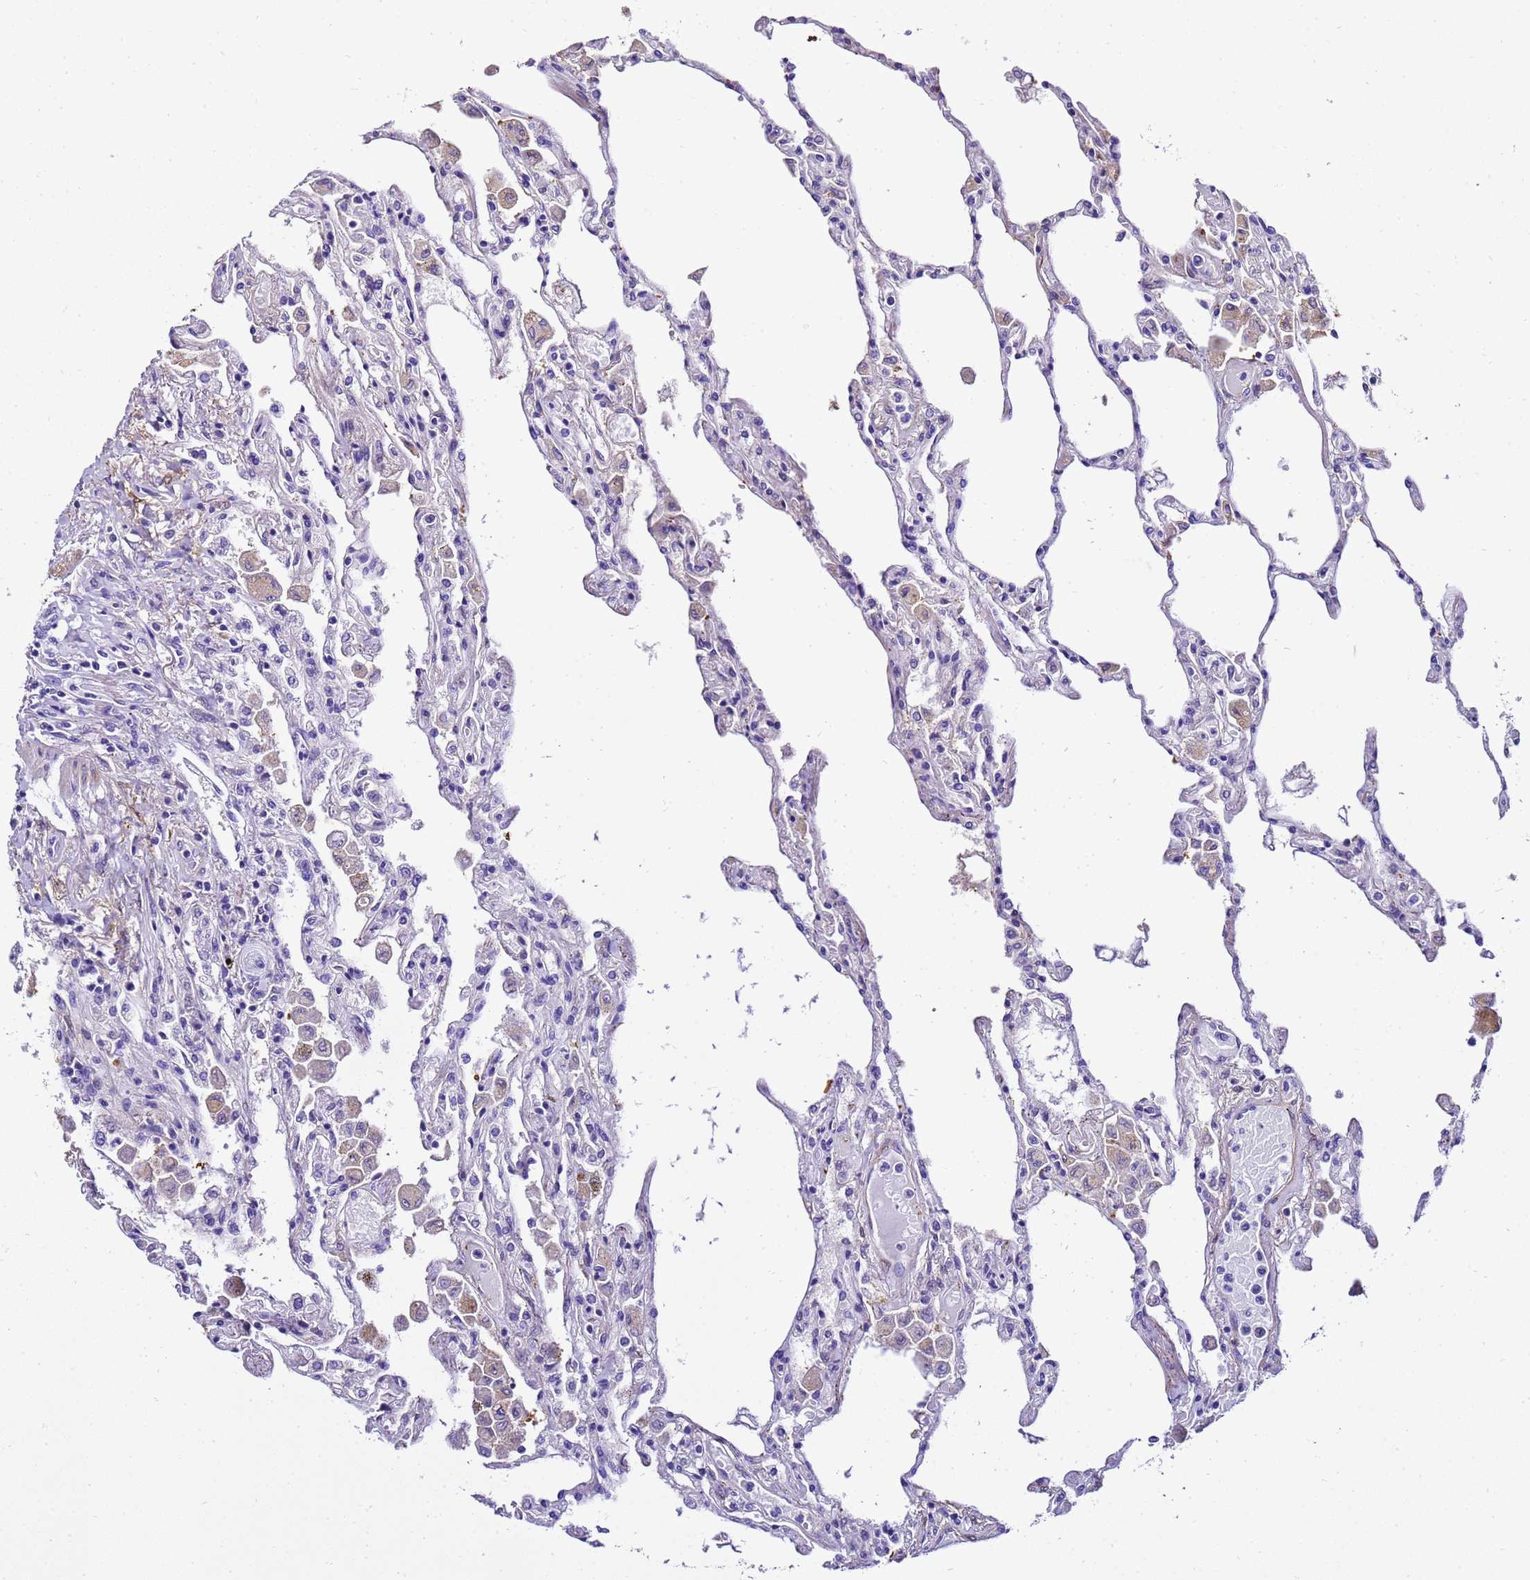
{"staining": {"intensity": "negative", "quantity": "none", "location": "none"}, "tissue": "lung", "cell_type": "Alveolar cells", "image_type": "normal", "snomed": [{"axis": "morphology", "description": "Normal tissue, NOS"}, {"axis": "topography", "description": "Bronchus"}, {"axis": "topography", "description": "Lung"}], "caption": "Immunohistochemistry image of benign lung stained for a protein (brown), which exhibits no expression in alveolar cells.", "gene": "HSPB6", "patient": {"sex": "female", "age": 49}}